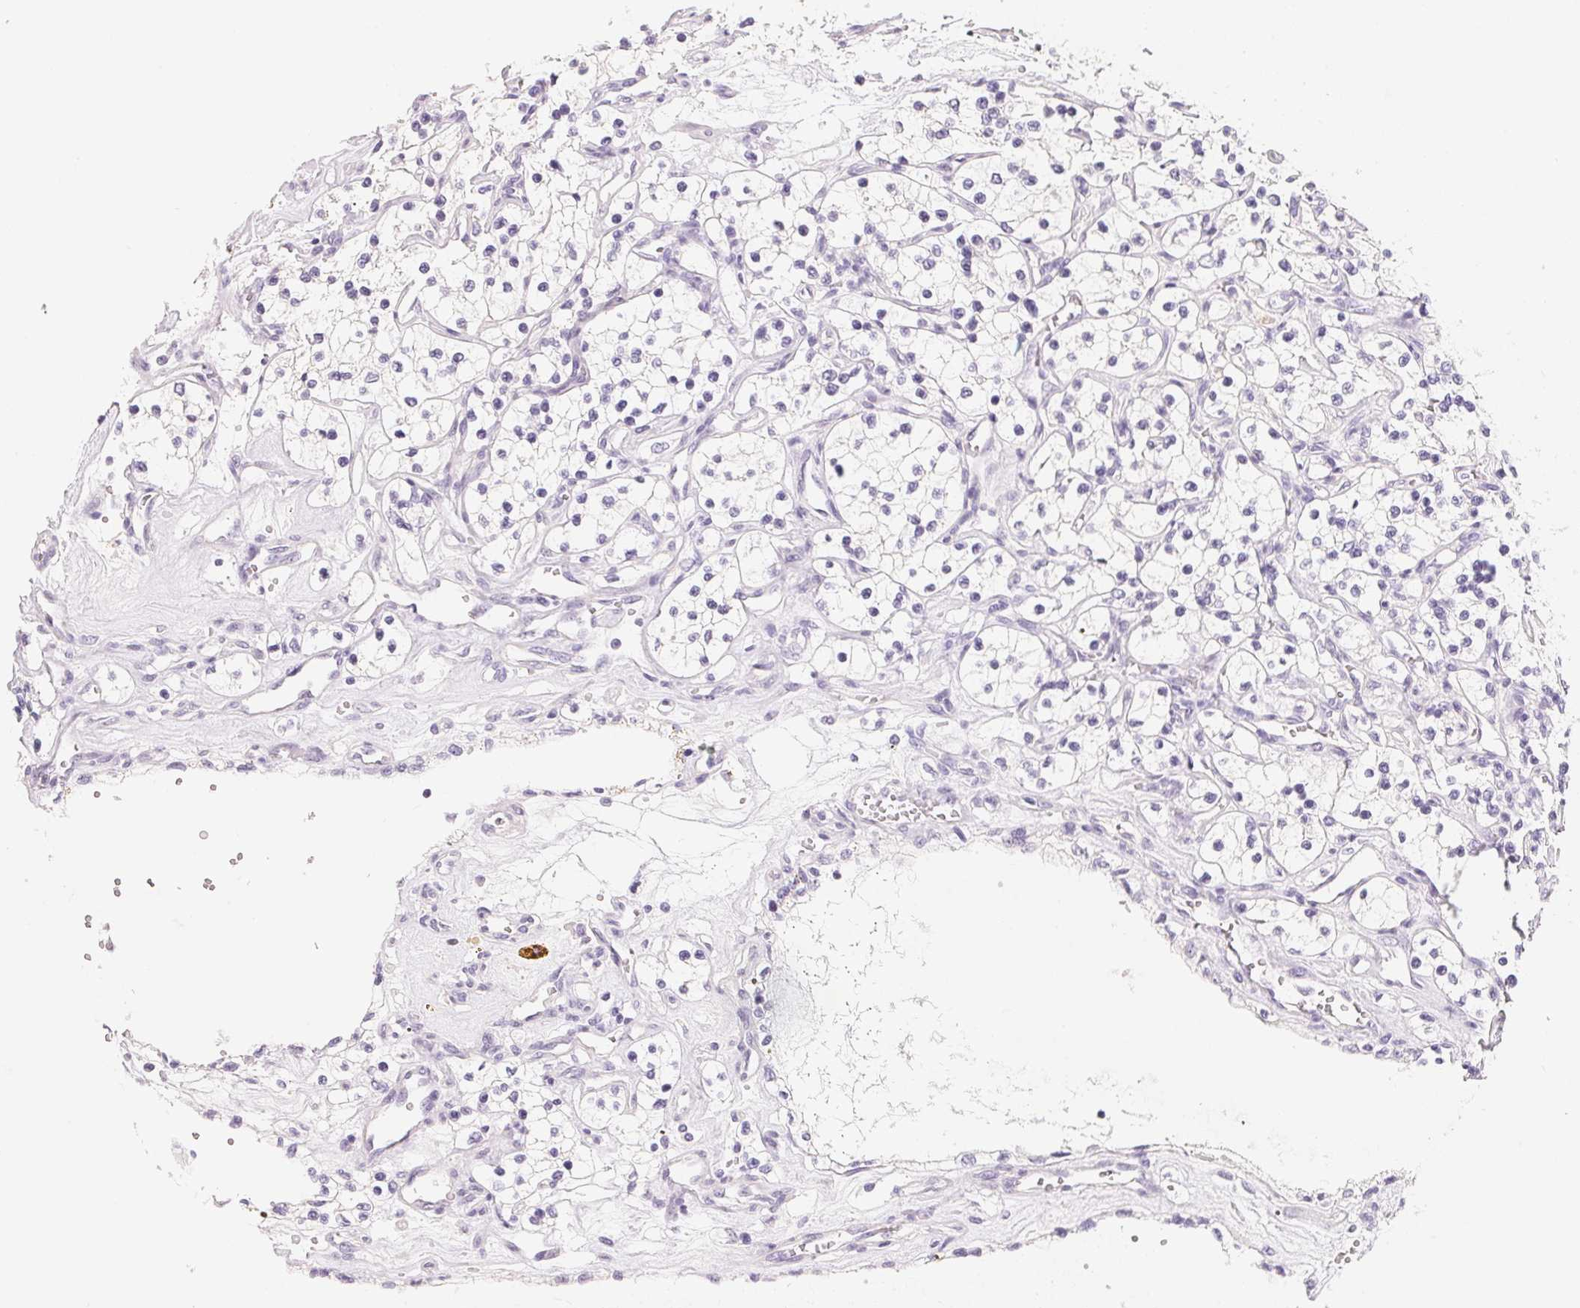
{"staining": {"intensity": "negative", "quantity": "none", "location": "none"}, "tissue": "renal cancer", "cell_type": "Tumor cells", "image_type": "cancer", "snomed": [{"axis": "morphology", "description": "Adenocarcinoma, NOS"}, {"axis": "topography", "description": "Kidney"}], "caption": "The micrograph exhibits no significant expression in tumor cells of adenocarcinoma (renal).", "gene": "ACP3", "patient": {"sex": "female", "age": 69}}